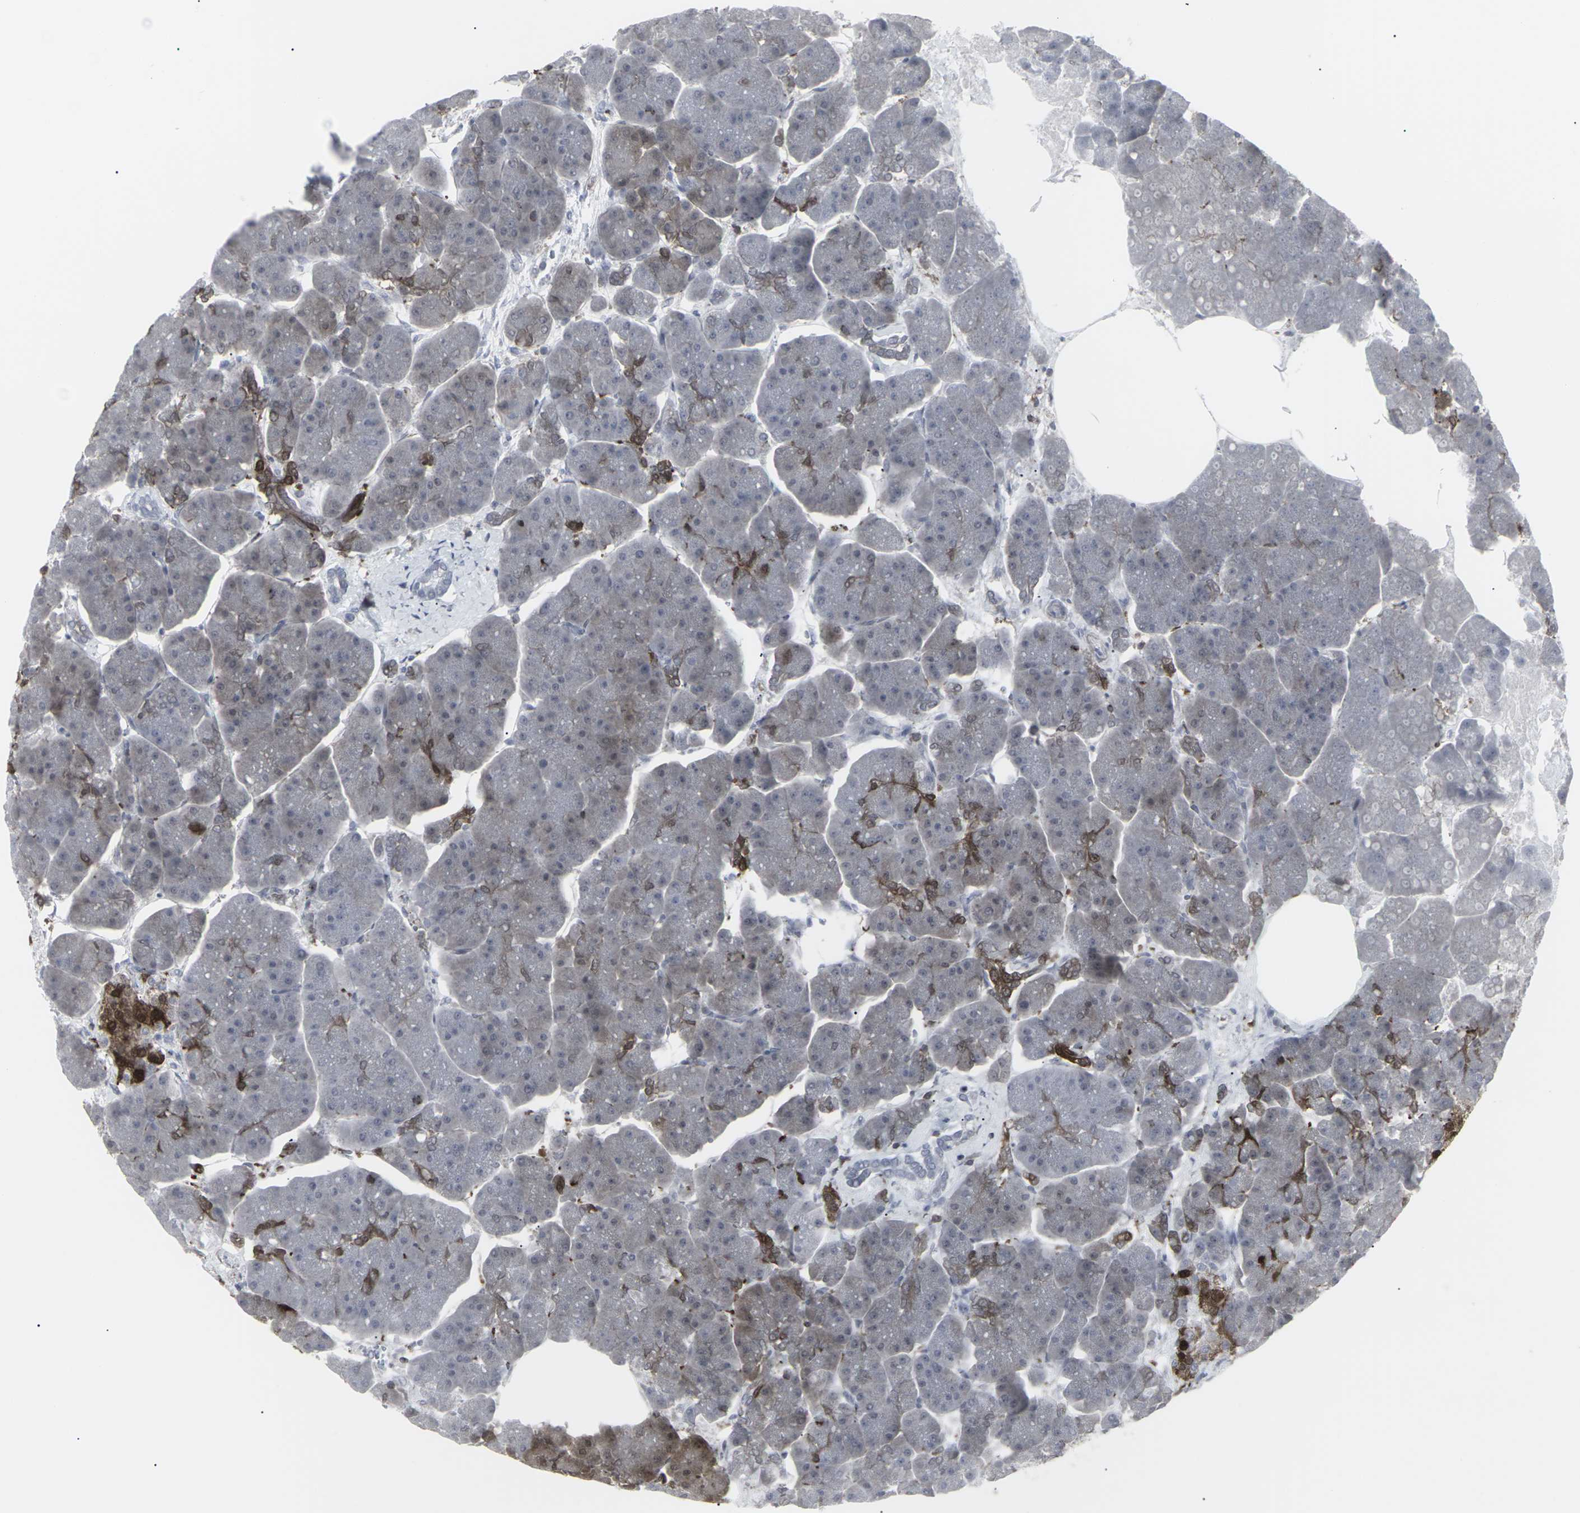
{"staining": {"intensity": "strong", "quantity": "25%-75%", "location": "cytoplasmic/membranous"}, "tissue": "pancreas", "cell_type": "Exocrine glandular cells", "image_type": "normal", "snomed": [{"axis": "morphology", "description": "Normal tissue, NOS"}, {"axis": "topography", "description": "Pancreas"}], "caption": "DAB immunohistochemical staining of benign human pancreas demonstrates strong cytoplasmic/membranous protein staining in about 25%-75% of exocrine glandular cells. The staining was performed using DAB (3,3'-diaminobenzidine), with brown indicating positive protein expression. Nuclei are stained blue with hematoxylin.", "gene": "APOBEC2", "patient": {"sex": "female", "age": 70}}